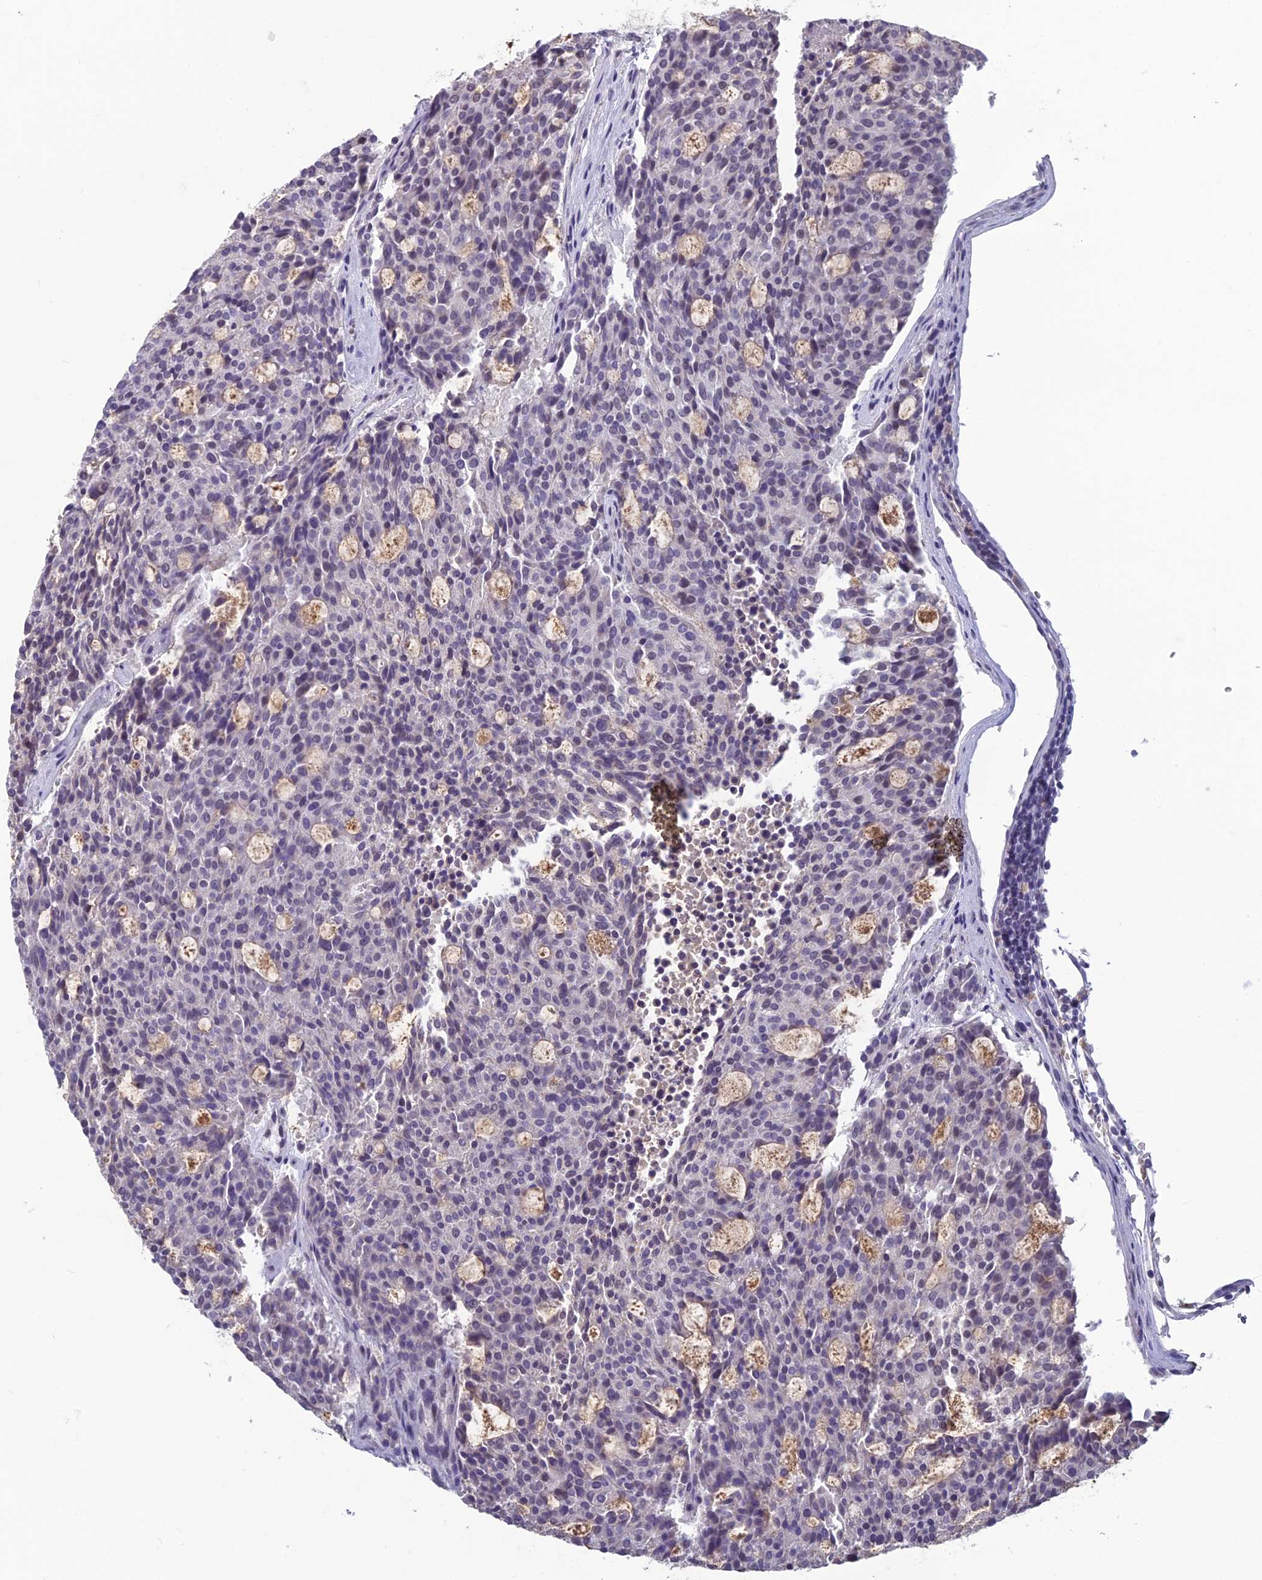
{"staining": {"intensity": "negative", "quantity": "none", "location": "none"}, "tissue": "carcinoid", "cell_type": "Tumor cells", "image_type": "cancer", "snomed": [{"axis": "morphology", "description": "Carcinoid, malignant, NOS"}, {"axis": "topography", "description": "Pancreas"}], "caption": "The photomicrograph displays no significant expression in tumor cells of carcinoid.", "gene": "MT-CO3", "patient": {"sex": "female", "age": 54}}